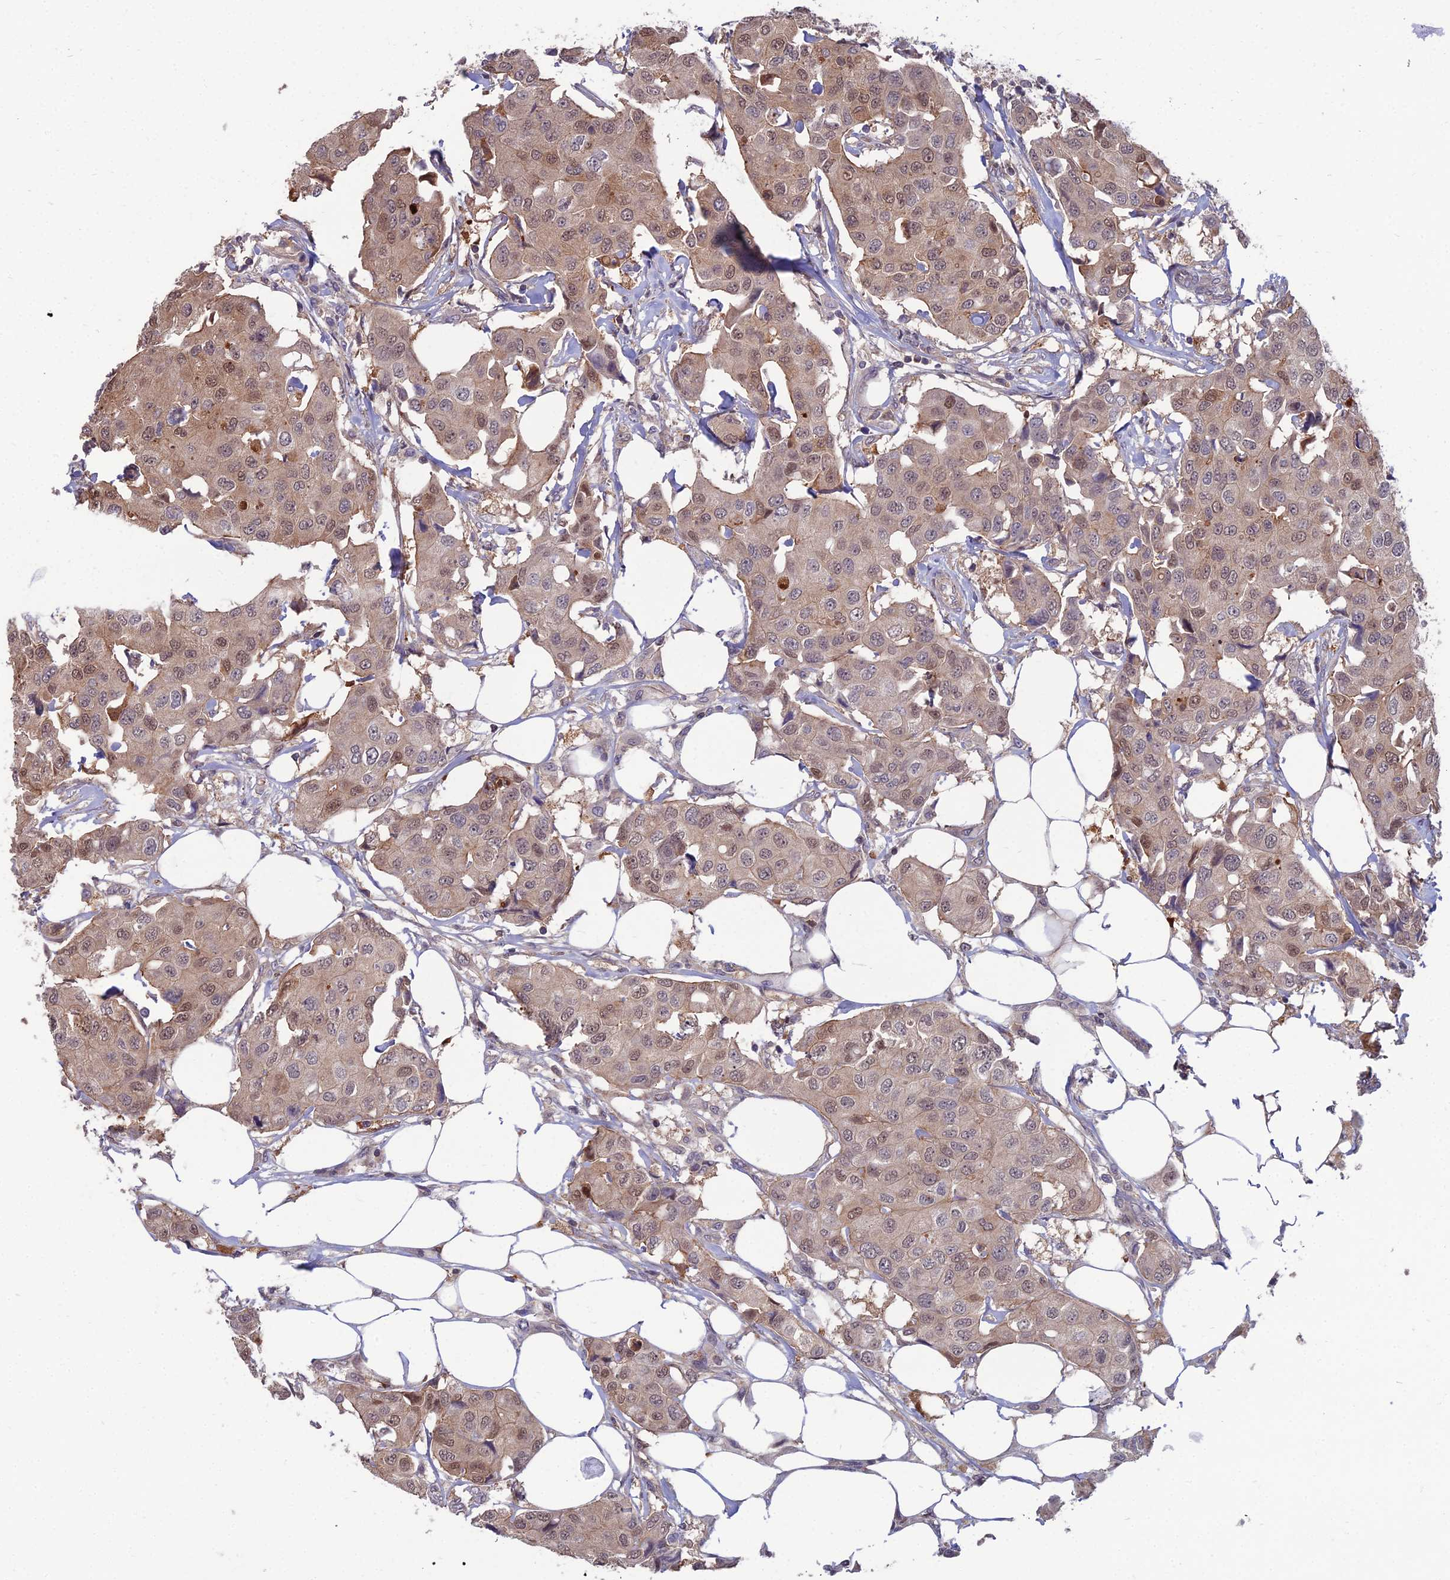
{"staining": {"intensity": "weak", "quantity": ">75%", "location": "cytoplasmic/membranous,nuclear"}, "tissue": "breast cancer", "cell_type": "Tumor cells", "image_type": "cancer", "snomed": [{"axis": "morphology", "description": "Duct carcinoma"}, {"axis": "topography", "description": "Breast"}], "caption": "Immunohistochemistry (IHC) of human breast invasive ductal carcinoma reveals low levels of weak cytoplasmic/membranous and nuclear expression in approximately >75% of tumor cells. Immunohistochemistry (IHC) stains the protein in brown and the nuclei are stained blue.", "gene": "OPA3", "patient": {"sex": "female", "age": 80}}